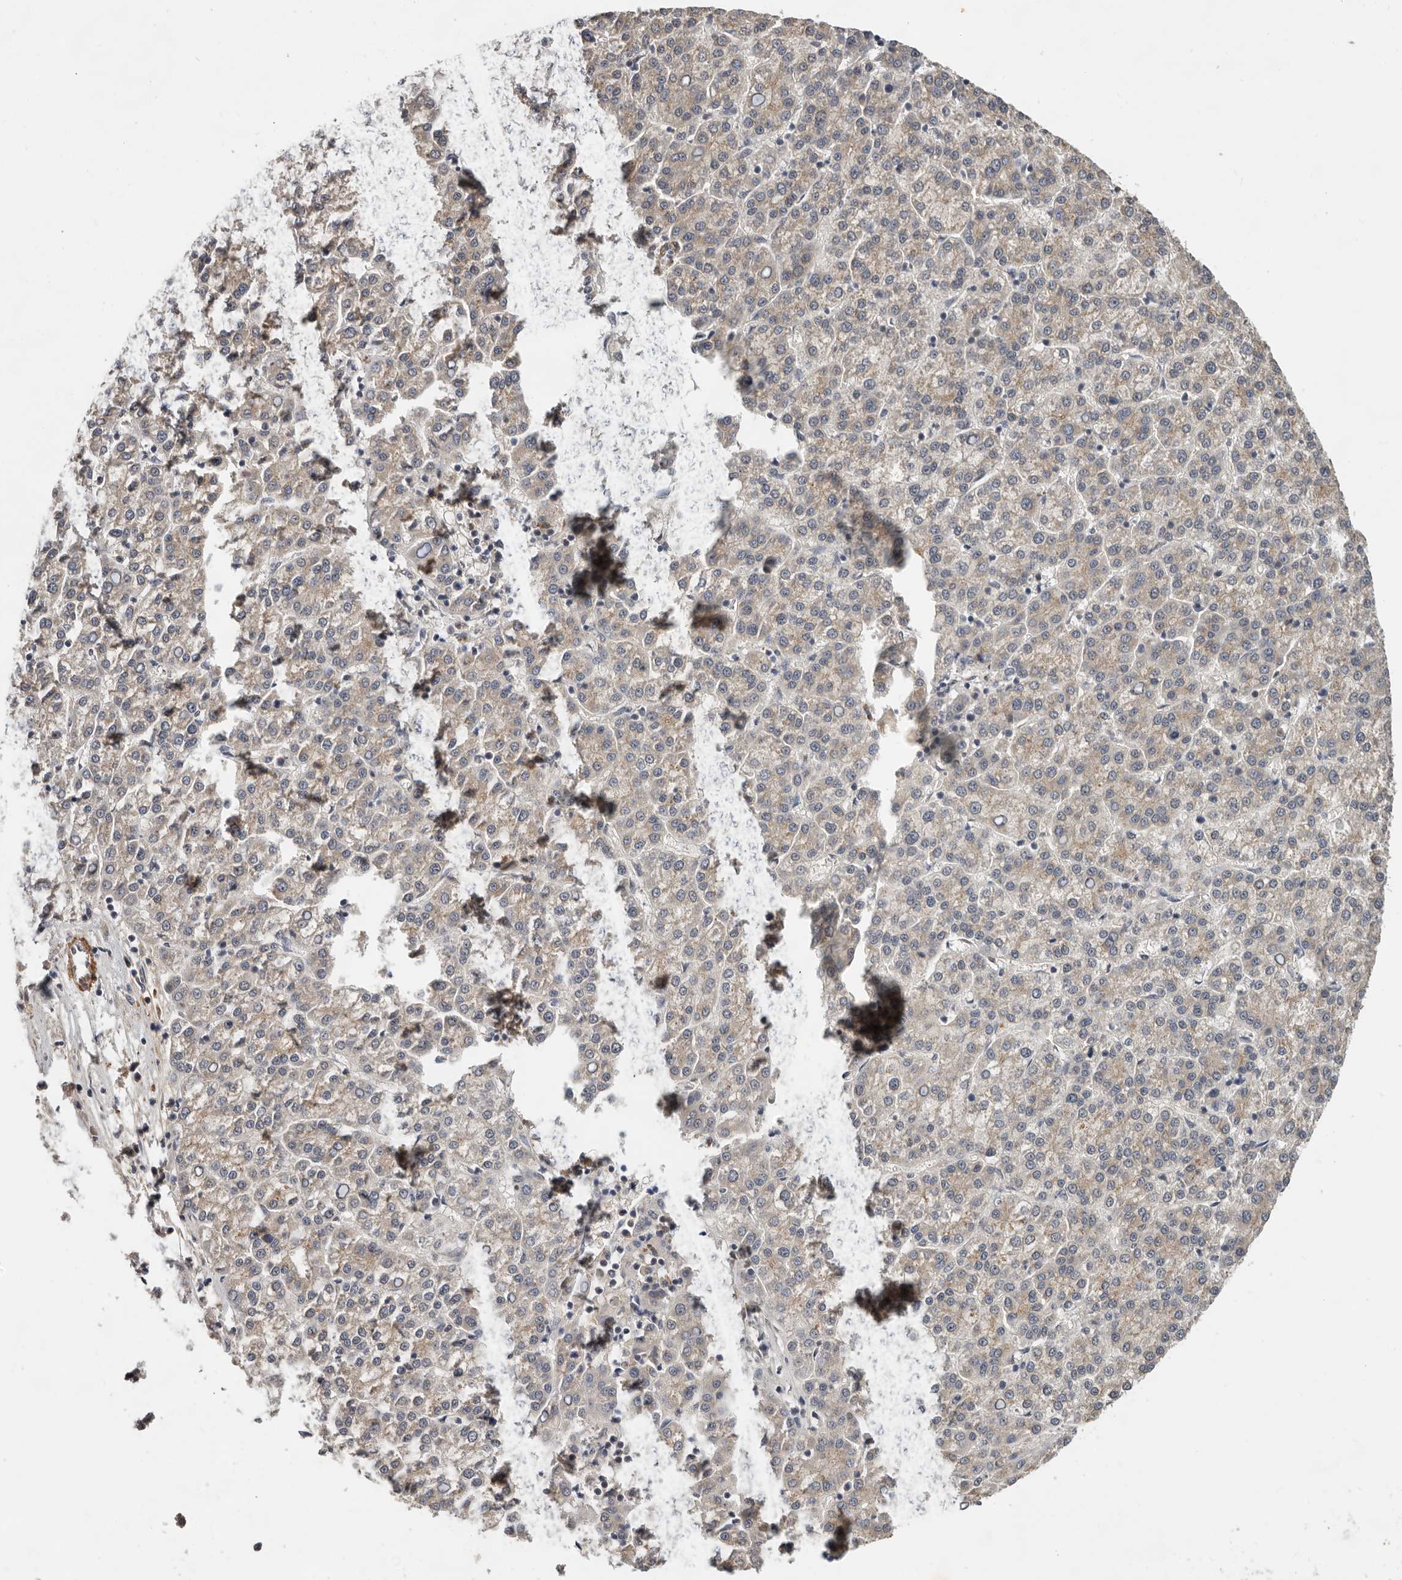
{"staining": {"intensity": "negative", "quantity": "none", "location": "none"}, "tissue": "liver cancer", "cell_type": "Tumor cells", "image_type": "cancer", "snomed": [{"axis": "morphology", "description": "Carcinoma, Hepatocellular, NOS"}, {"axis": "topography", "description": "Liver"}], "caption": "A histopathology image of human liver cancer is negative for staining in tumor cells.", "gene": "RNF157", "patient": {"sex": "female", "age": 58}}